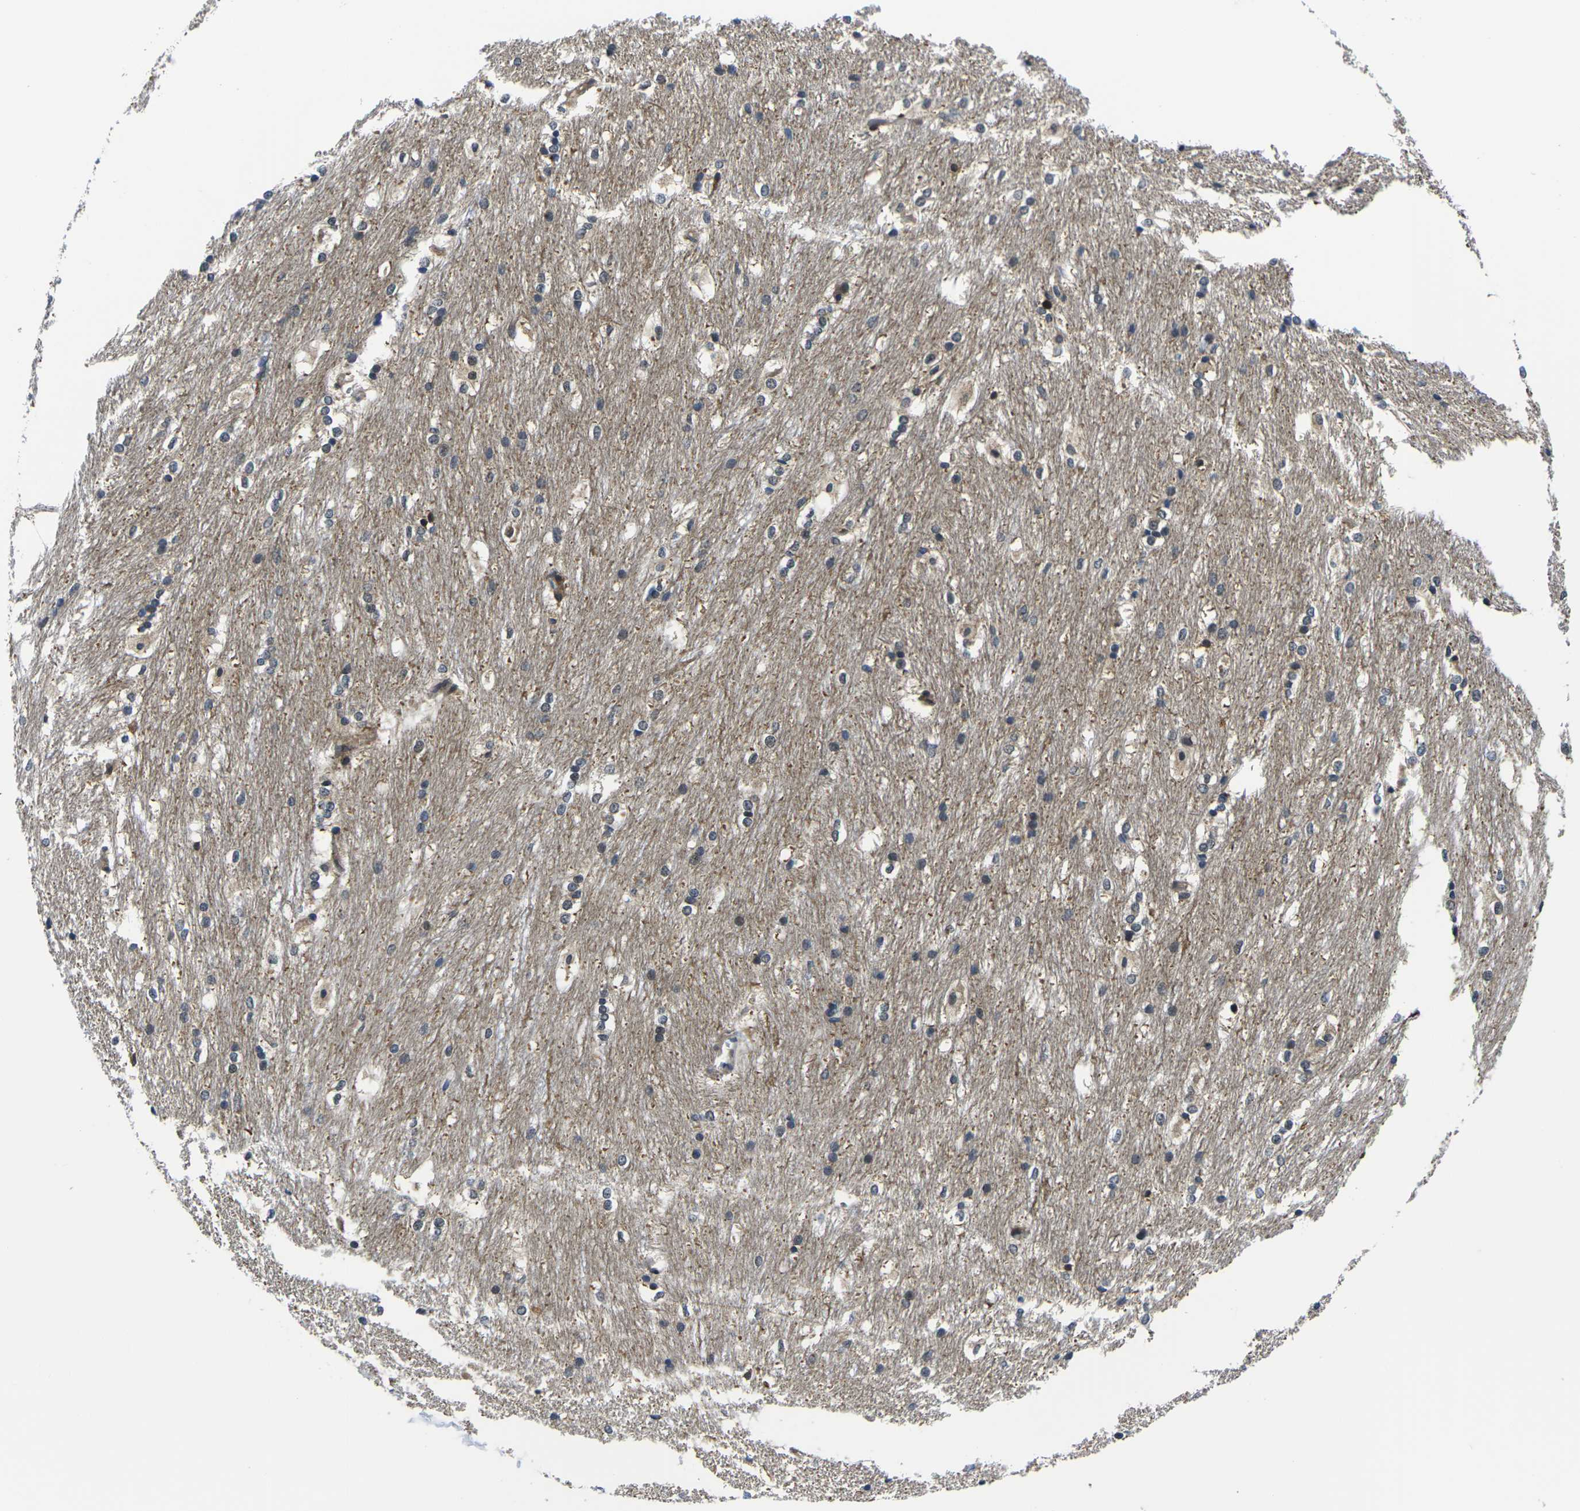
{"staining": {"intensity": "moderate", "quantity": "<25%", "location": "cytoplasmic/membranous"}, "tissue": "caudate", "cell_type": "Glial cells", "image_type": "normal", "snomed": [{"axis": "morphology", "description": "Normal tissue, NOS"}, {"axis": "topography", "description": "Lateral ventricle wall"}], "caption": "This photomicrograph demonstrates normal caudate stained with immunohistochemistry (IHC) to label a protein in brown. The cytoplasmic/membranous of glial cells show moderate positivity for the protein. Nuclei are counter-stained blue.", "gene": "GSK3B", "patient": {"sex": "female", "age": 19}}